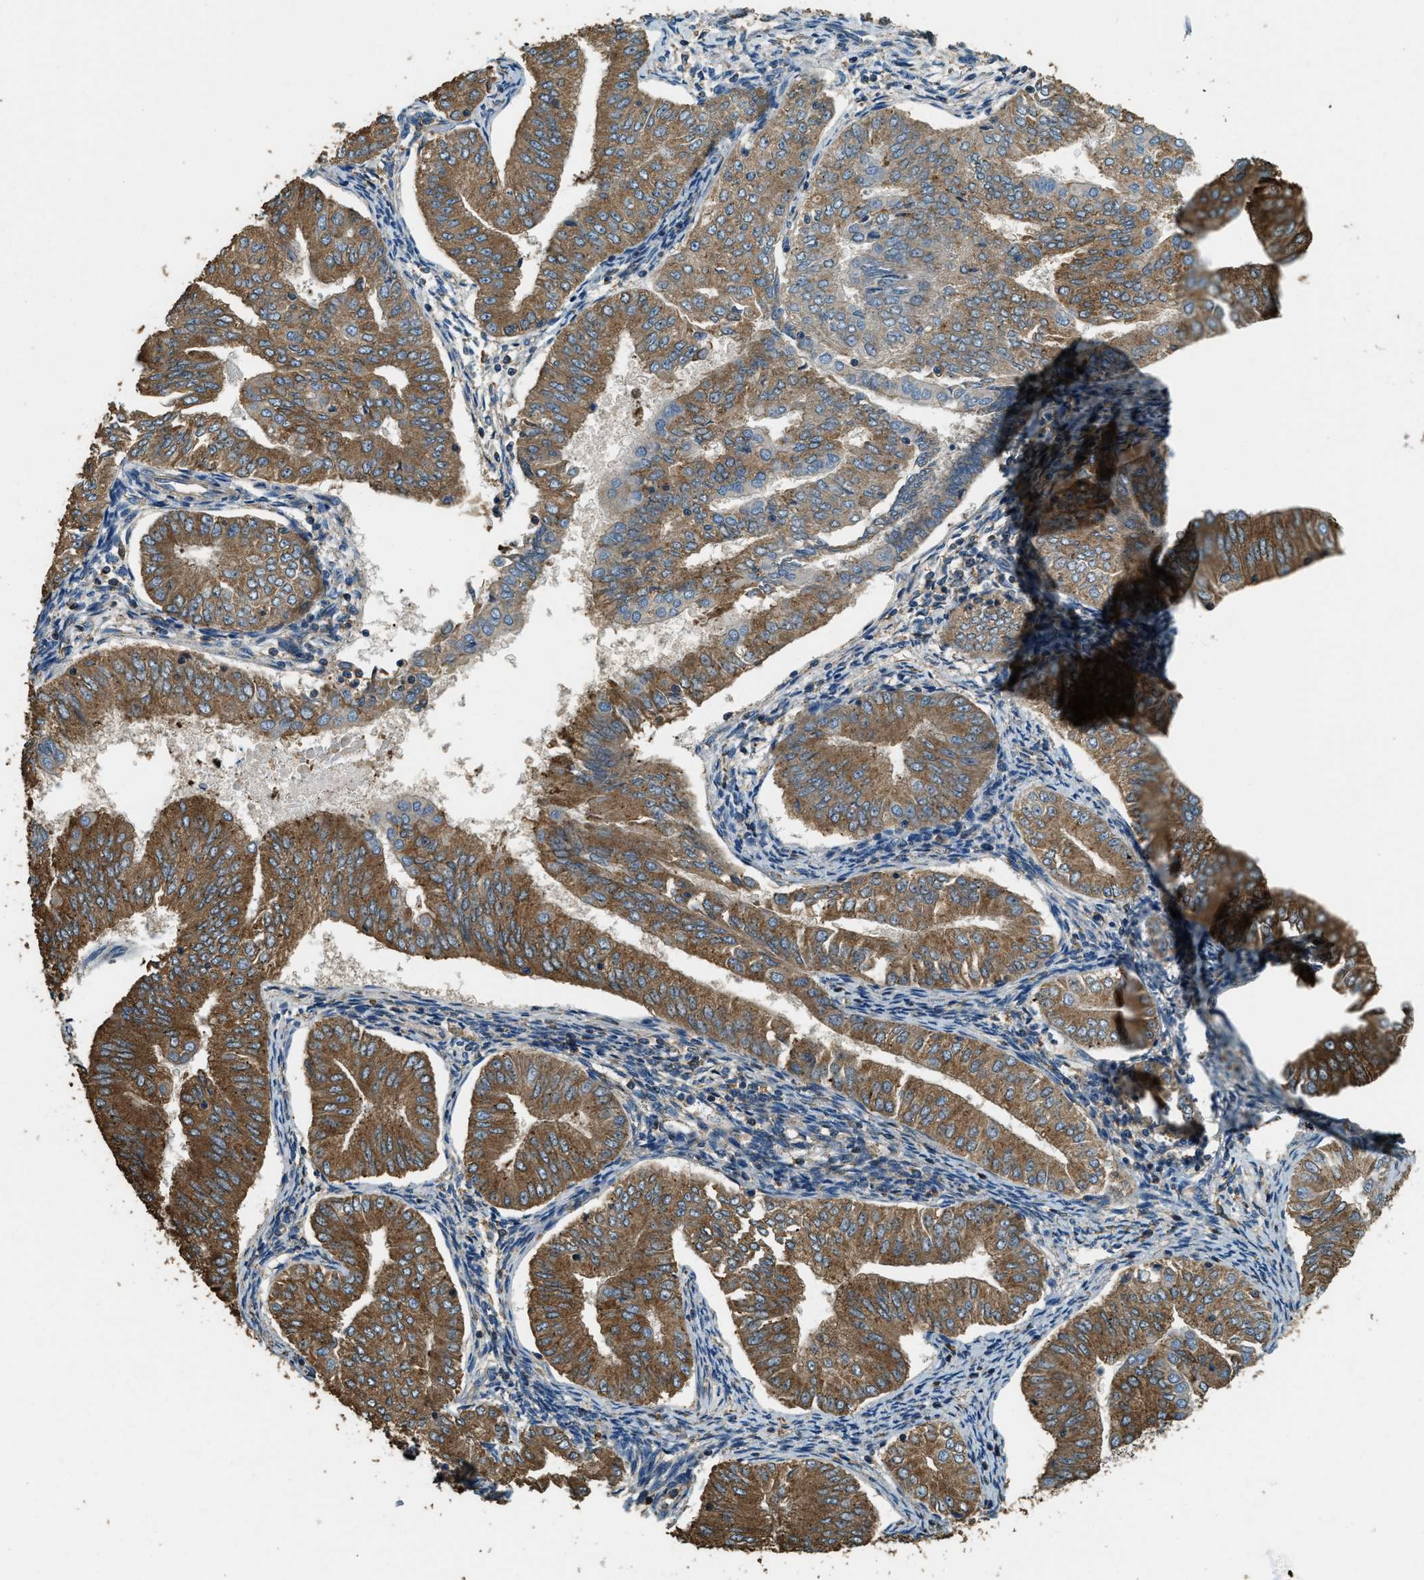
{"staining": {"intensity": "strong", "quantity": ">75%", "location": "cytoplasmic/membranous"}, "tissue": "endometrial cancer", "cell_type": "Tumor cells", "image_type": "cancer", "snomed": [{"axis": "morphology", "description": "Normal tissue, NOS"}, {"axis": "morphology", "description": "Adenocarcinoma, NOS"}, {"axis": "topography", "description": "Endometrium"}], "caption": "This micrograph exhibits immunohistochemistry staining of endometrial cancer, with high strong cytoplasmic/membranous expression in about >75% of tumor cells.", "gene": "ERGIC1", "patient": {"sex": "female", "age": 53}}